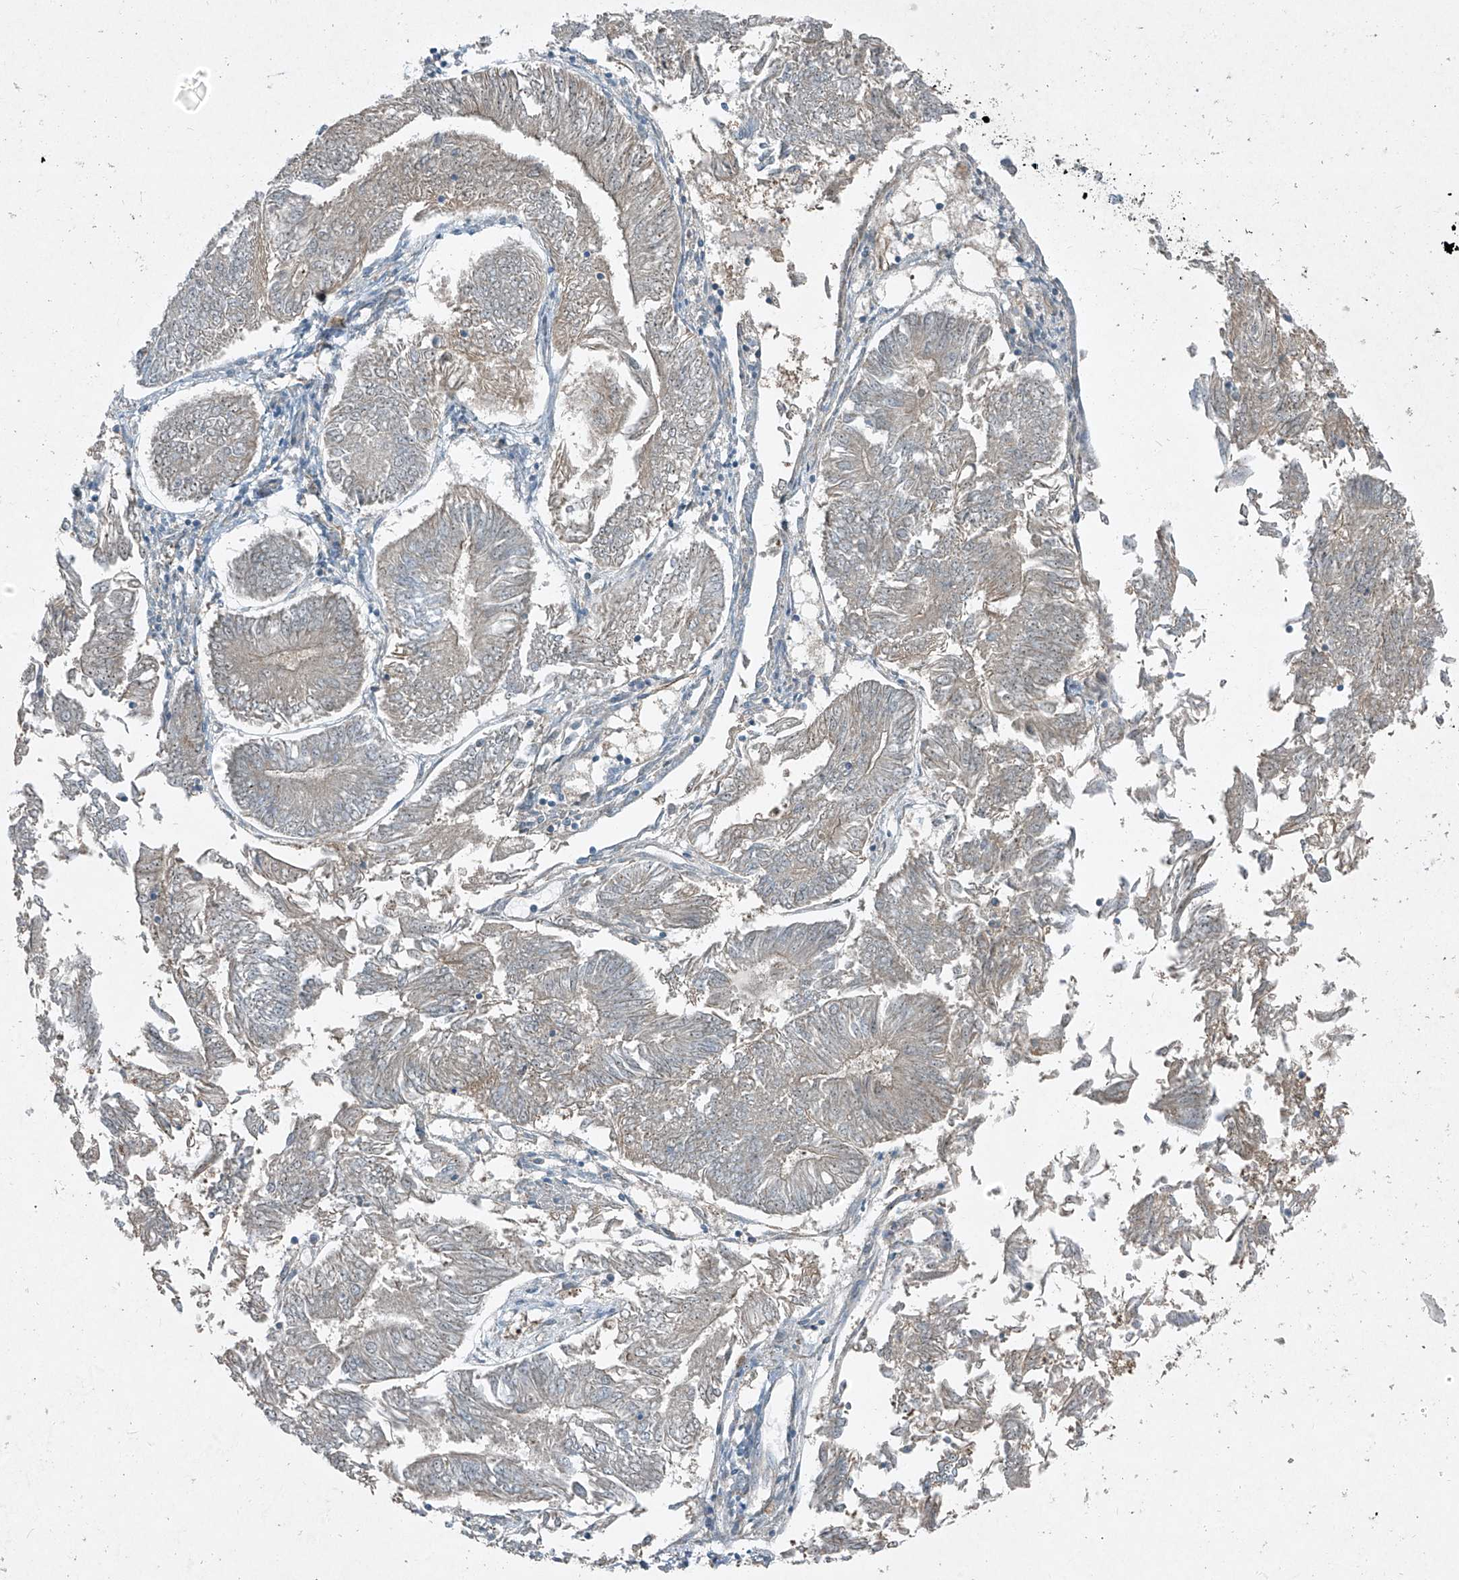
{"staining": {"intensity": "negative", "quantity": "none", "location": "none"}, "tissue": "endometrial cancer", "cell_type": "Tumor cells", "image_type": "cancer", "snomed": [{"axis": "morphology", "description": "Adenocarcinoma, NOS"}, {"axis": "topography", "description": "Endometrium"}], "caption": "Immunohistochemistry of adenocarcinoma (endometrial) demonstrates no expression in tumor cells.", "gene": "PPCS", "patient": {"sex": "female", "age": 58}}